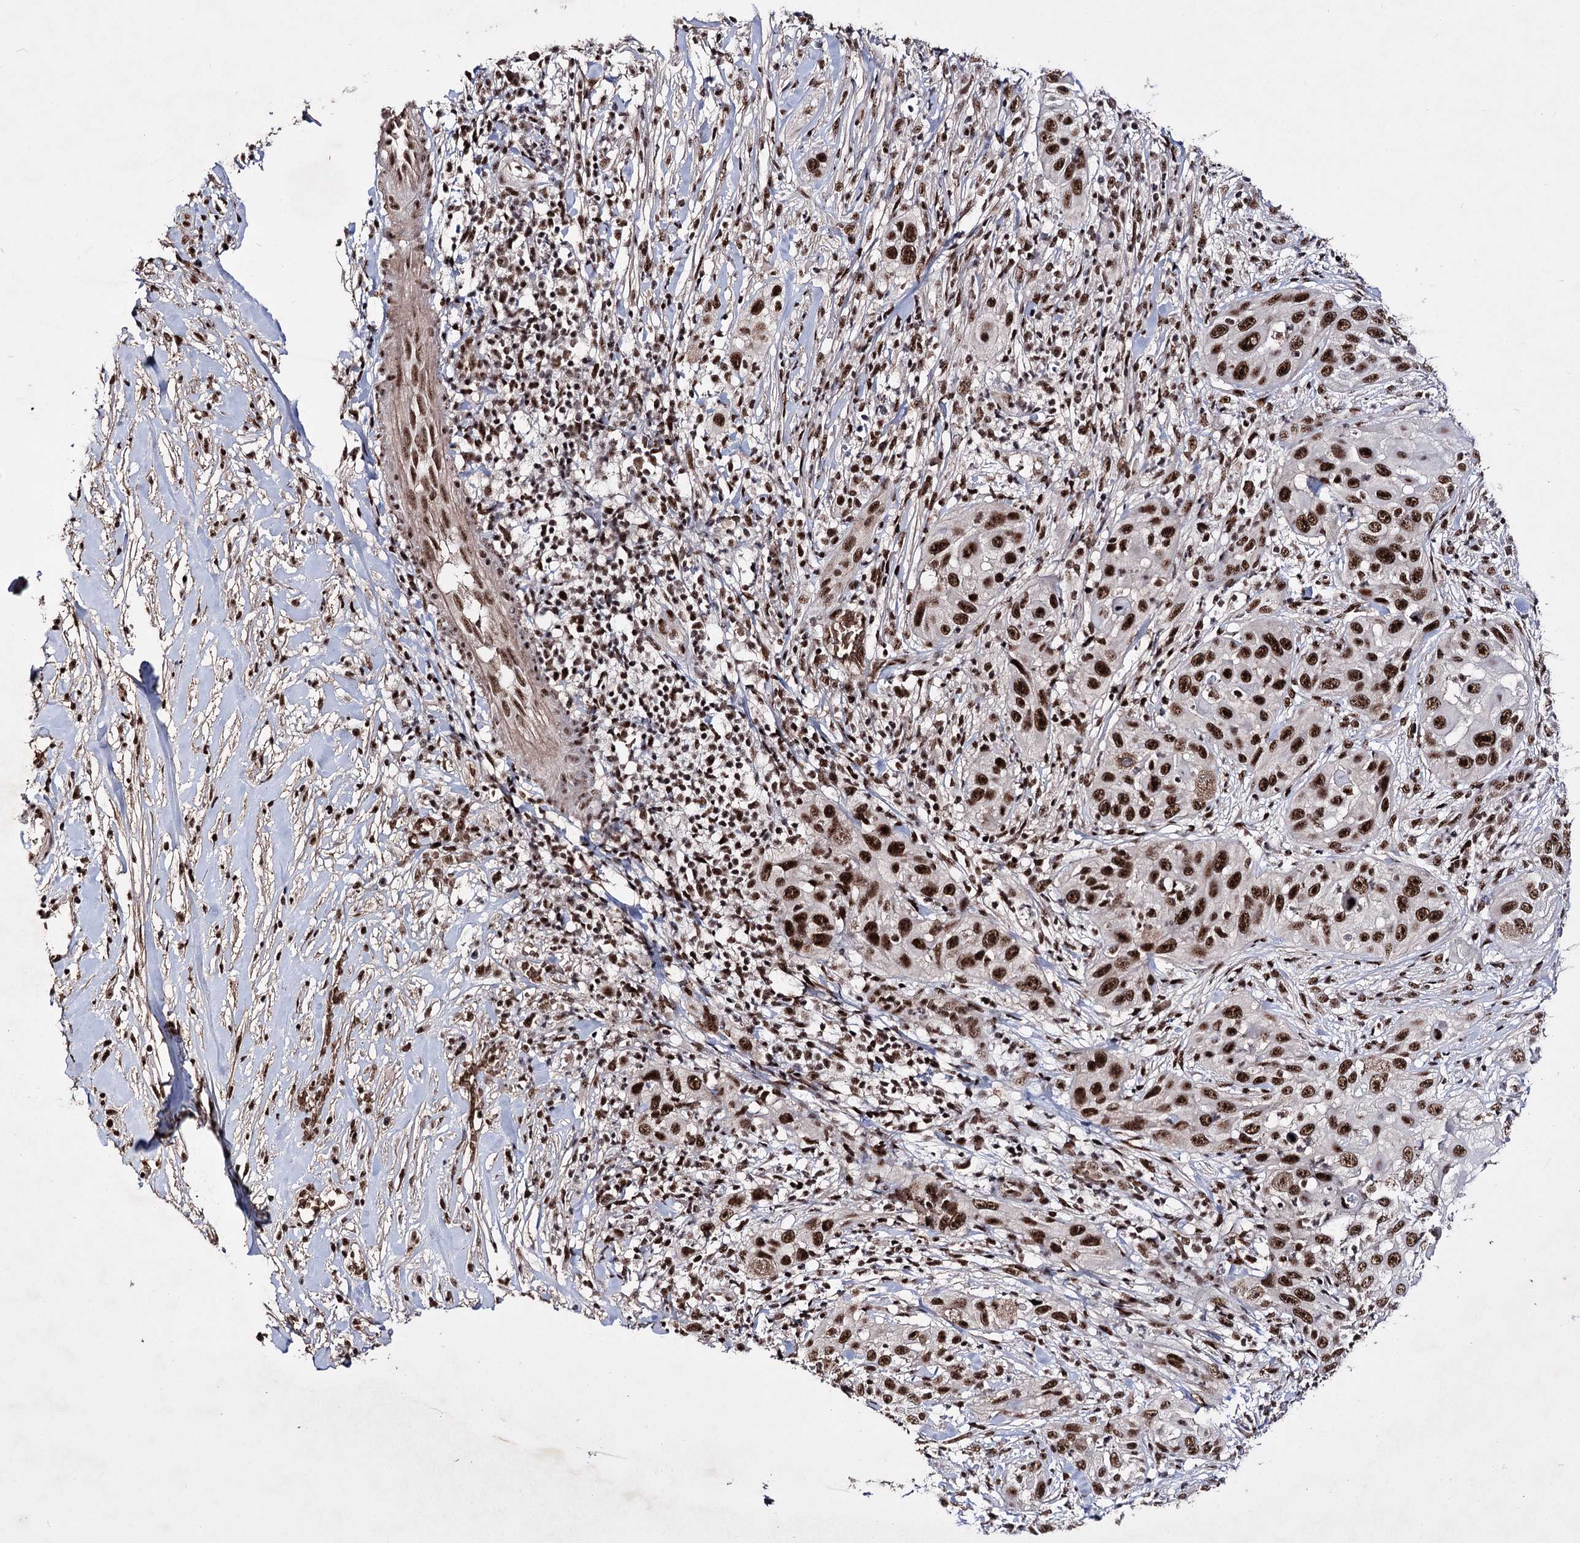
{"staining": {"intensity": "strong", "quantity": ">75%", "location": "nuclear"}, "tissue": "skin cancer", "cell_type": "Tumor cells", "image_type": "cancer", "snomed": [{"axis": "morphology", "description": "Squamous cell carcinoma, NOS"}, {"axis": "topography", "description": "Skin"}], "caption": "Tumor cells exhibit high levels of strong nuclear expression in approximately >75% of cells in human squamous cell carcinoma (skin). (Stains: DAB in brown, nuclei in blue, Microscopy: brightfield microscopy at high magnification).", "gene": "PRPF40A", "patient": {"sex": "female", "age": 44}}